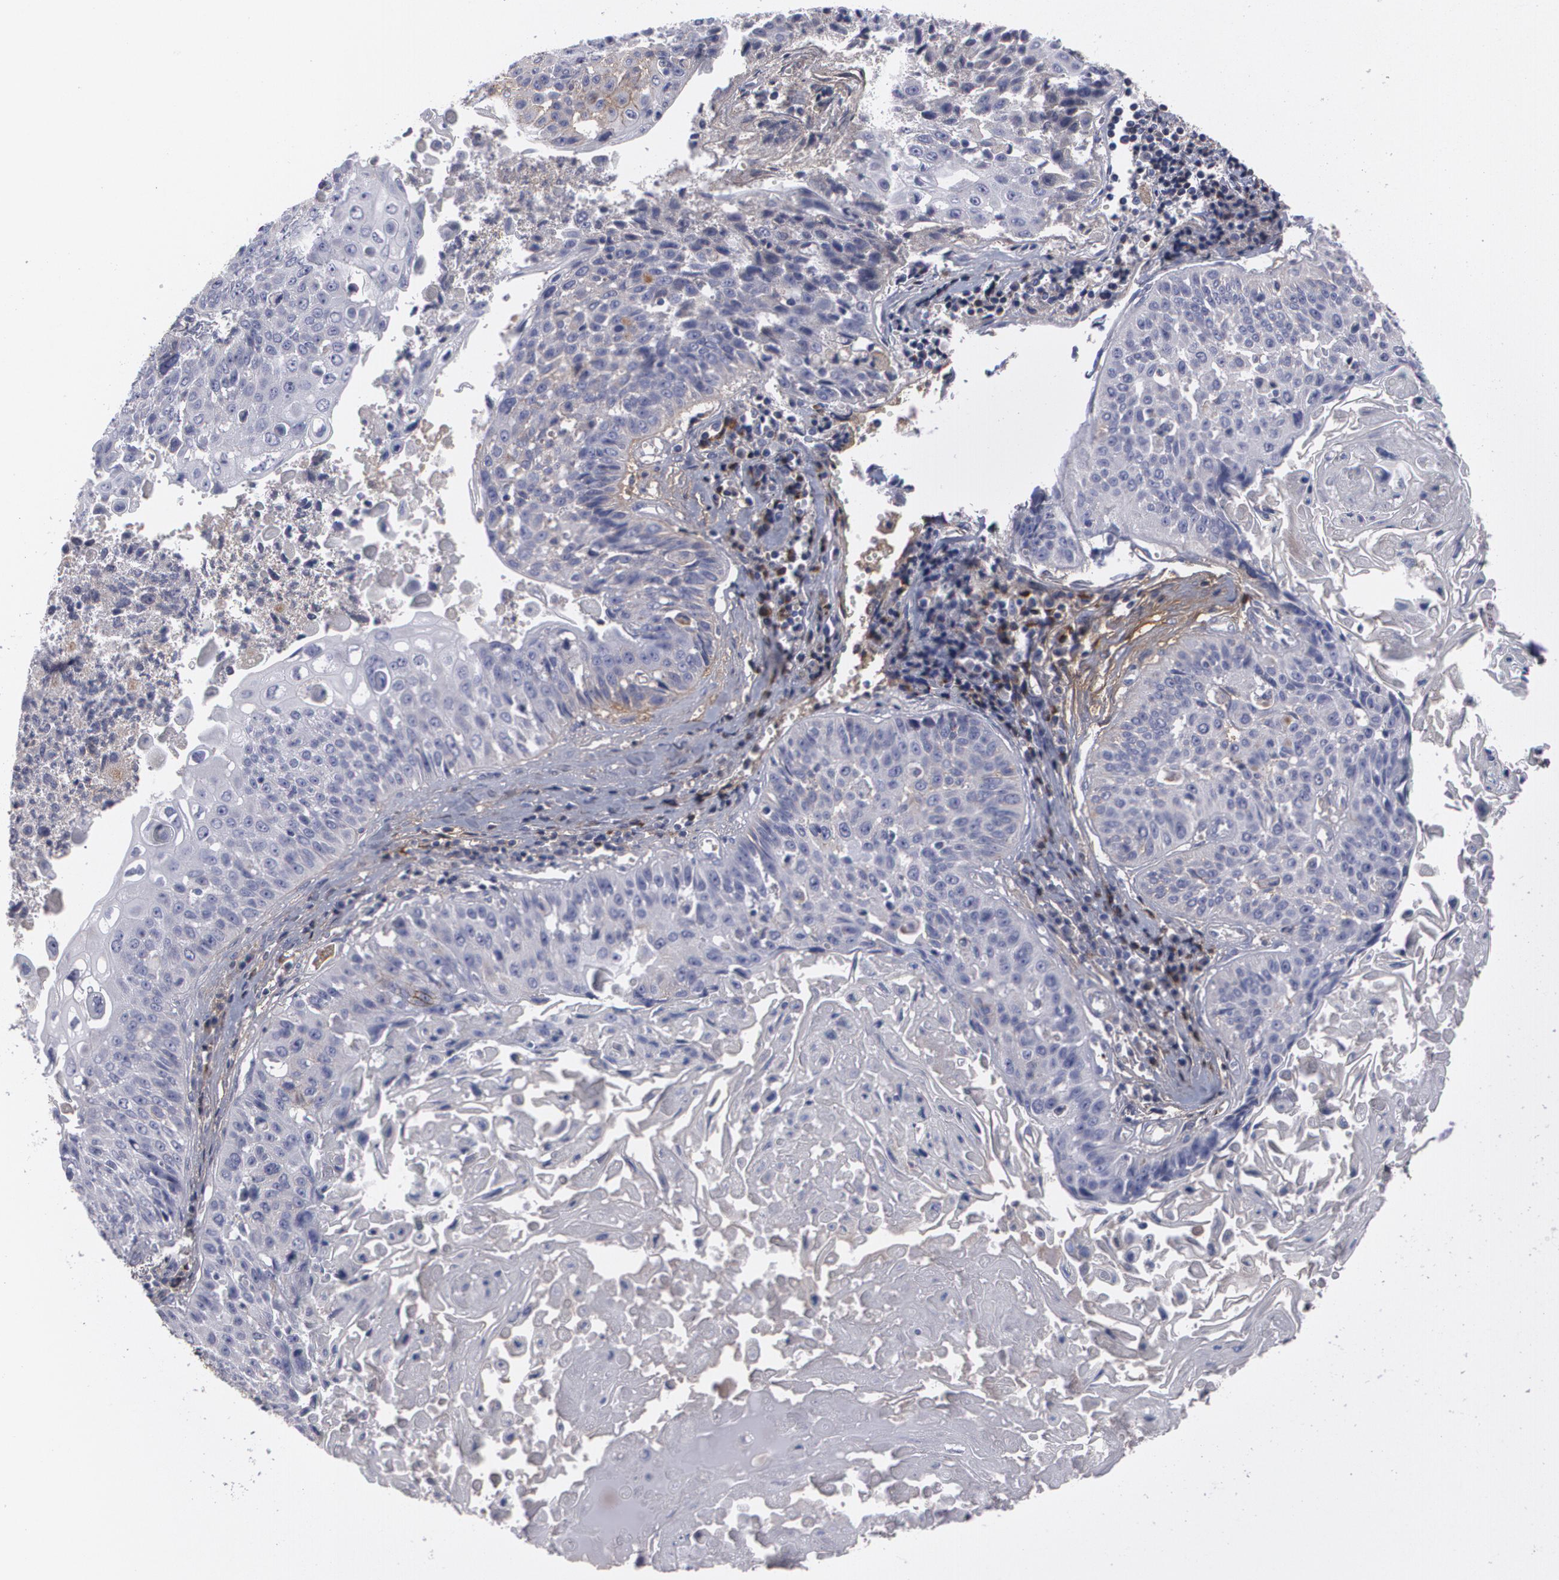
{"staining": {"intensity": "negative", "quantity": "none", "location": "none"}, "tissue": "lung cancer", "cell_type": "Tumor cells", "image_type": "cancer", "snomed": [{"axis": "morphology", "description": "Adenocarcinoma, NOS"}, {"axis": "topography", "description": "Lung"}], "caption": "Adenocarcinoma (lung) was stained to show a protein in brown. There is no significant positivity in tumor cells. The staining was performed using DAB (3,3'-diaminobenzidine) to visualize the protein expression in brown, while the nuclei were stained in blue with hematoxylin (Magnification: 20x).", "gene": "FBLN1", "patient": {"sex": "male", "age": 60}}